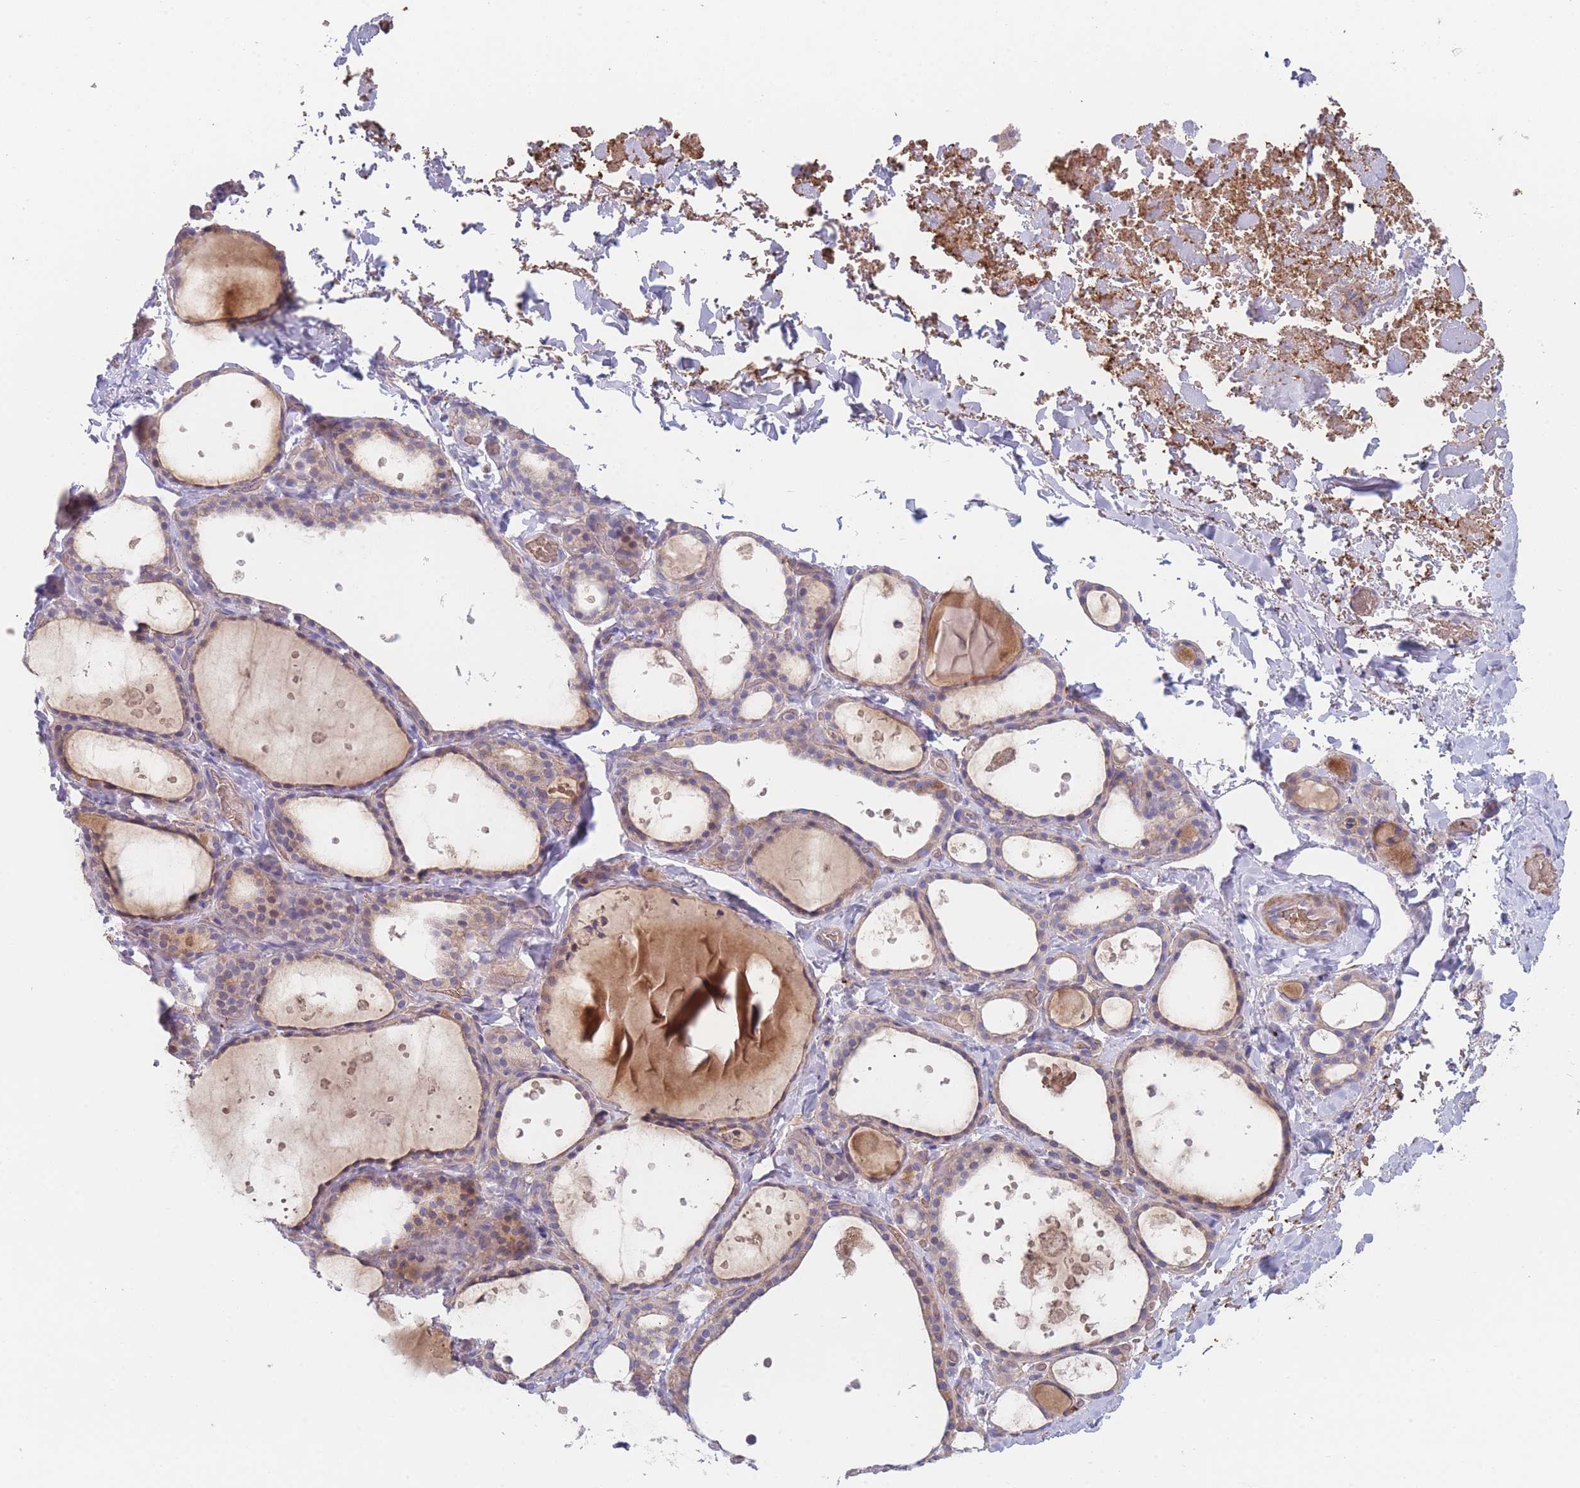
{"staining": {"intensity": "weak", "quantity": "25%-75%", "location": "cytoplasmic/membranous"}, "tissue": "thyroid gland", "cell_type": "Glandular cells", "image_type": "normal", "snomed": [{"axis": "morphology", "description": "Normal tissue, NOS"}, {"axis": "topography", "description": "Thyroid gland"}], "caption": "Immunohistochemical staining of benign human thyroid gland displays weak cytoplasmic/membranous protein positivity in about 25%-75% of glandular cells.", "gene": "SMPD4", "patient": {"sex": "female", "age": 44}}